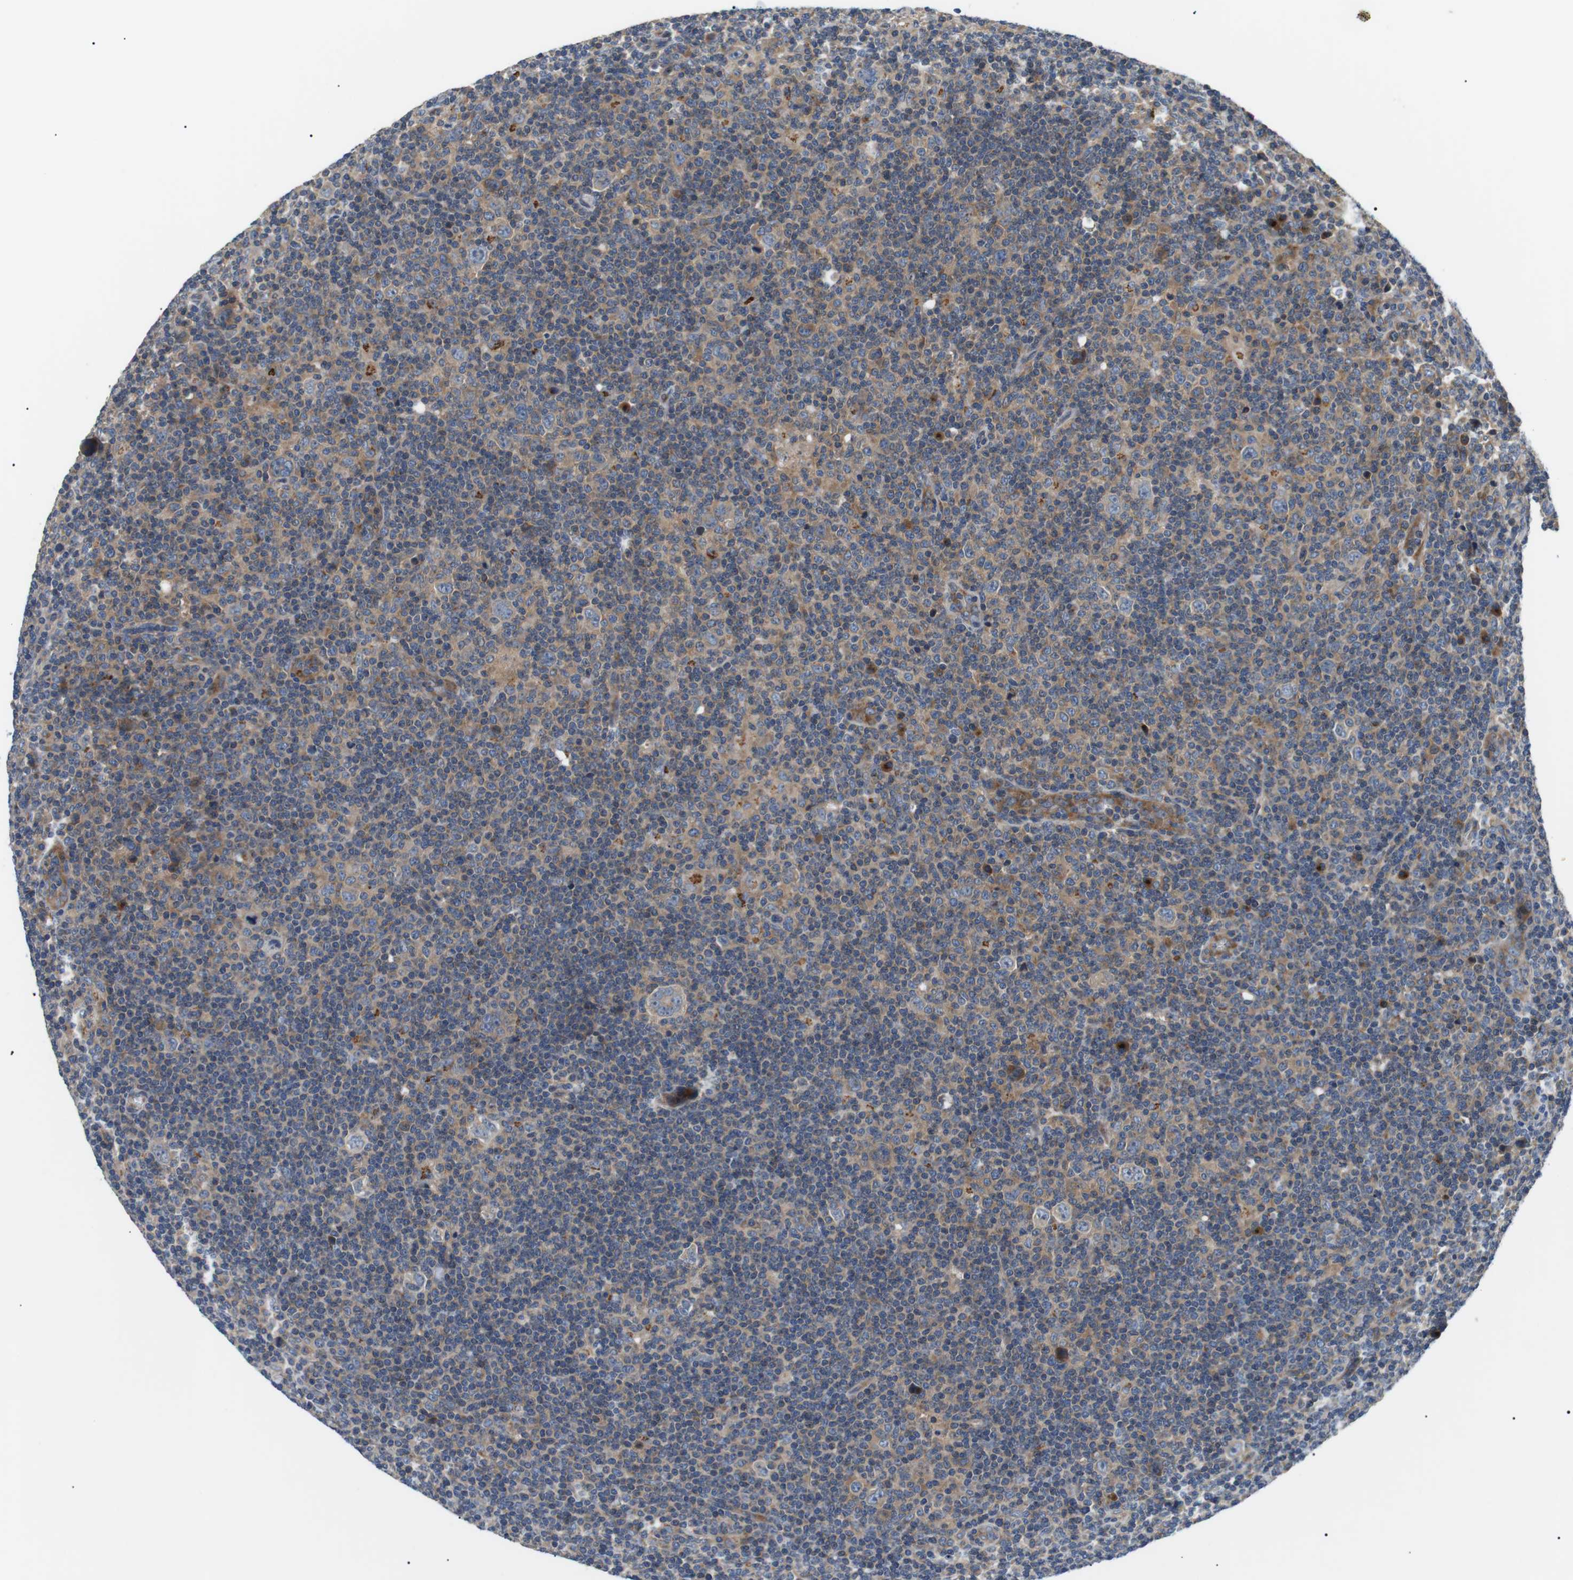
{"staining": {"intensity": "moderate", "quantity": "25%-75%", "location": "cytoplasmic/membranous"}, "tissue": "lymphoma", "cell_type": "Tumor cells", "image_type": "cancer", "snomed": [{"axis": "morphology", "description": "Hodgkin's disease, NOS"}, {"axis": "topography", "description": "Lymph node"}], "caption": "Lymphoma stained for a protein displays moderate cytoplasmic/membranous positivity in tumor cells. The protein is shown in brown color, while the nuclei are stained blue.", "gene": "DIPK1A", "patient": {"sex": "female", "age": 57}}